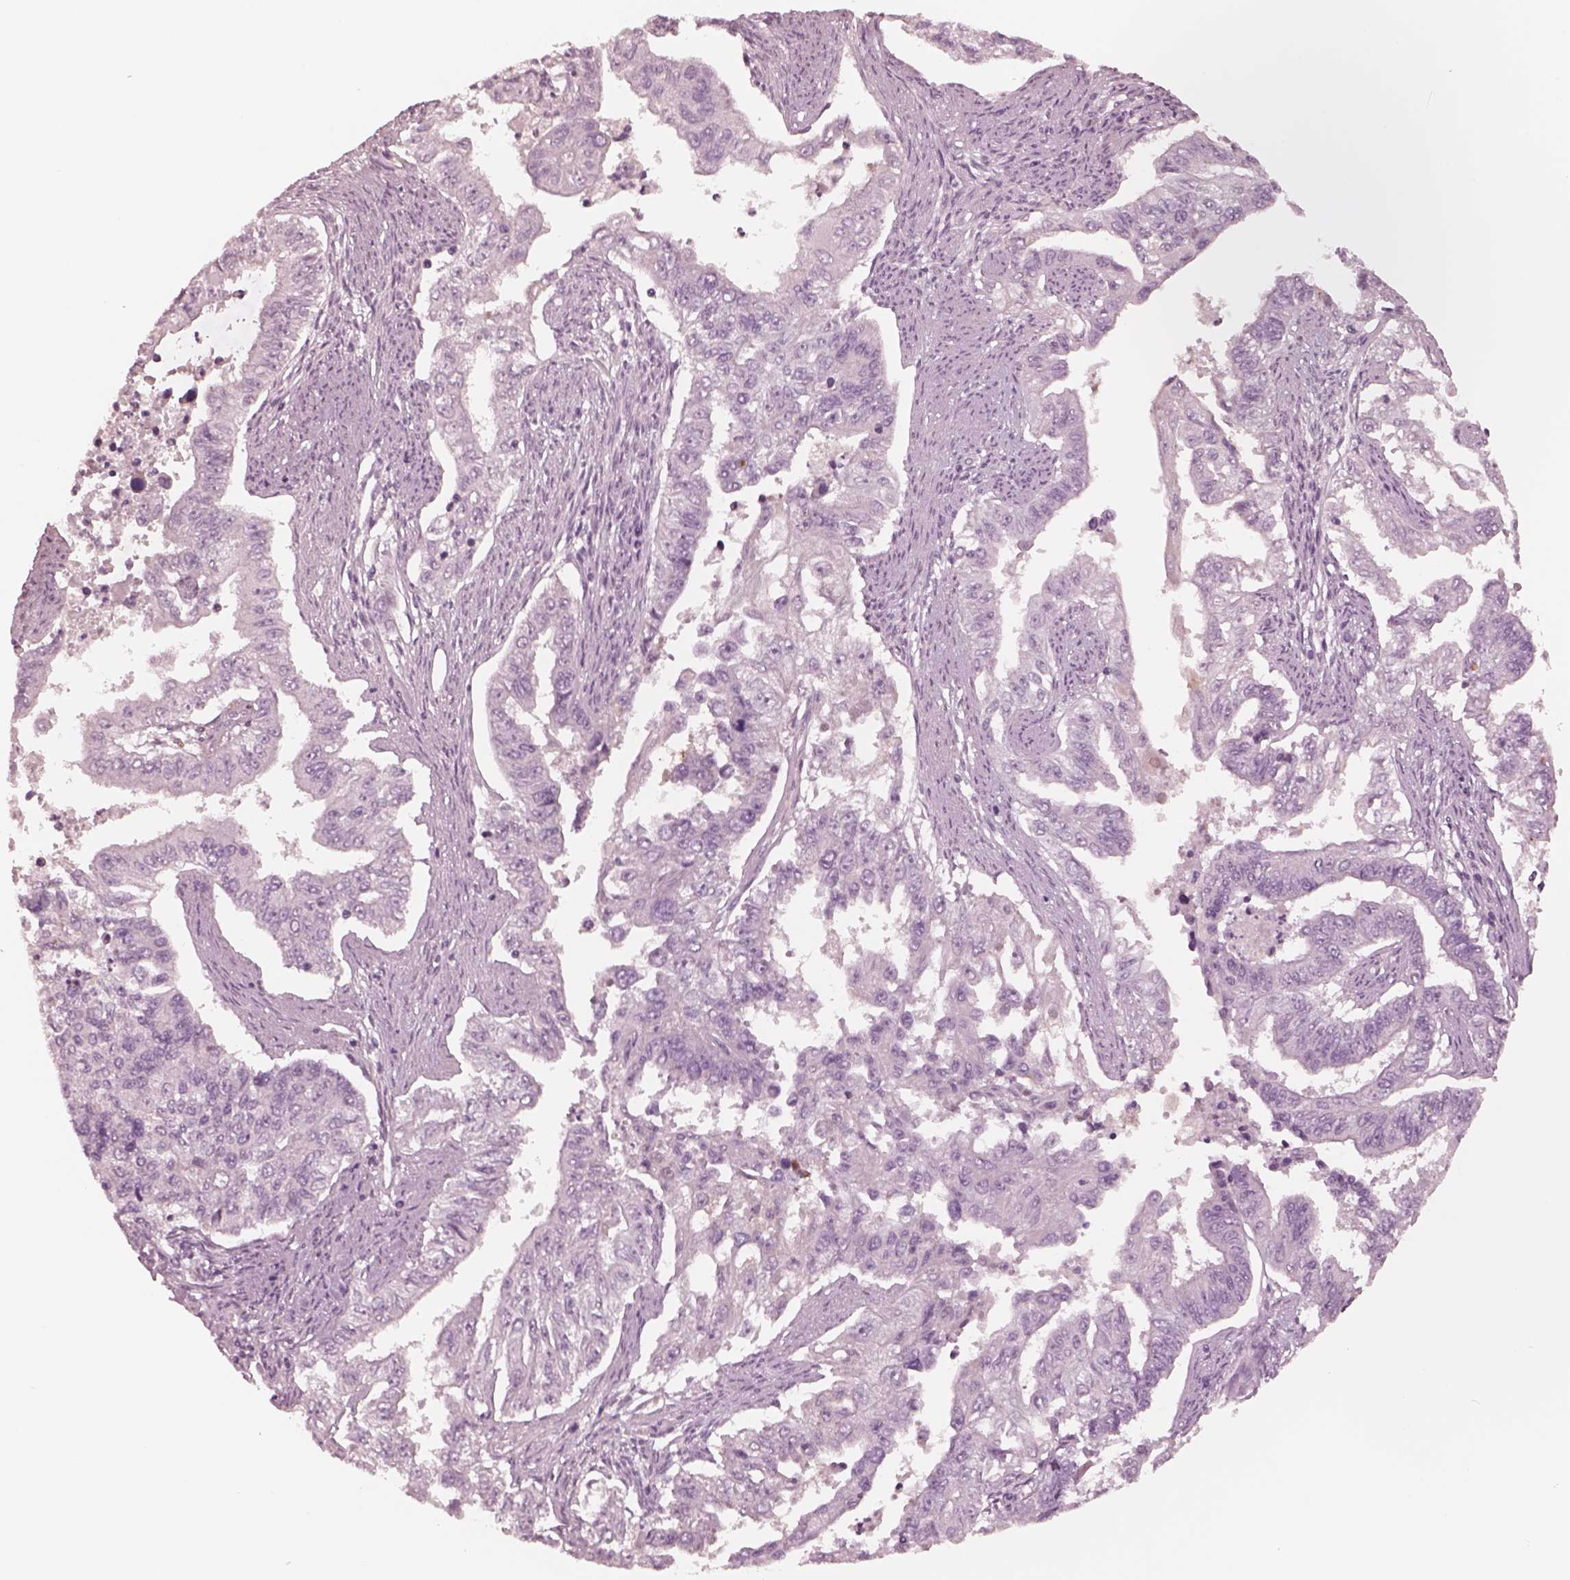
{"staining": {"intensity": "negative", "quantity": "none", "location": "none"}, "tissue": "endometrial cancer", "cell_type": "Tumor cells", "image_type": "cancer", "snomed": [{"axis": "morphology", "description": "Adenocarcinoma, NOS"}, {"axis": "topography", "description": "Uterus"}], "caption": "Immunohistochemistry (IHC) of endometrial cancer exhibits no staining in tumor cells.", "gene": "DNAAF9", "patient": {"sex": "female", "age": 59}}